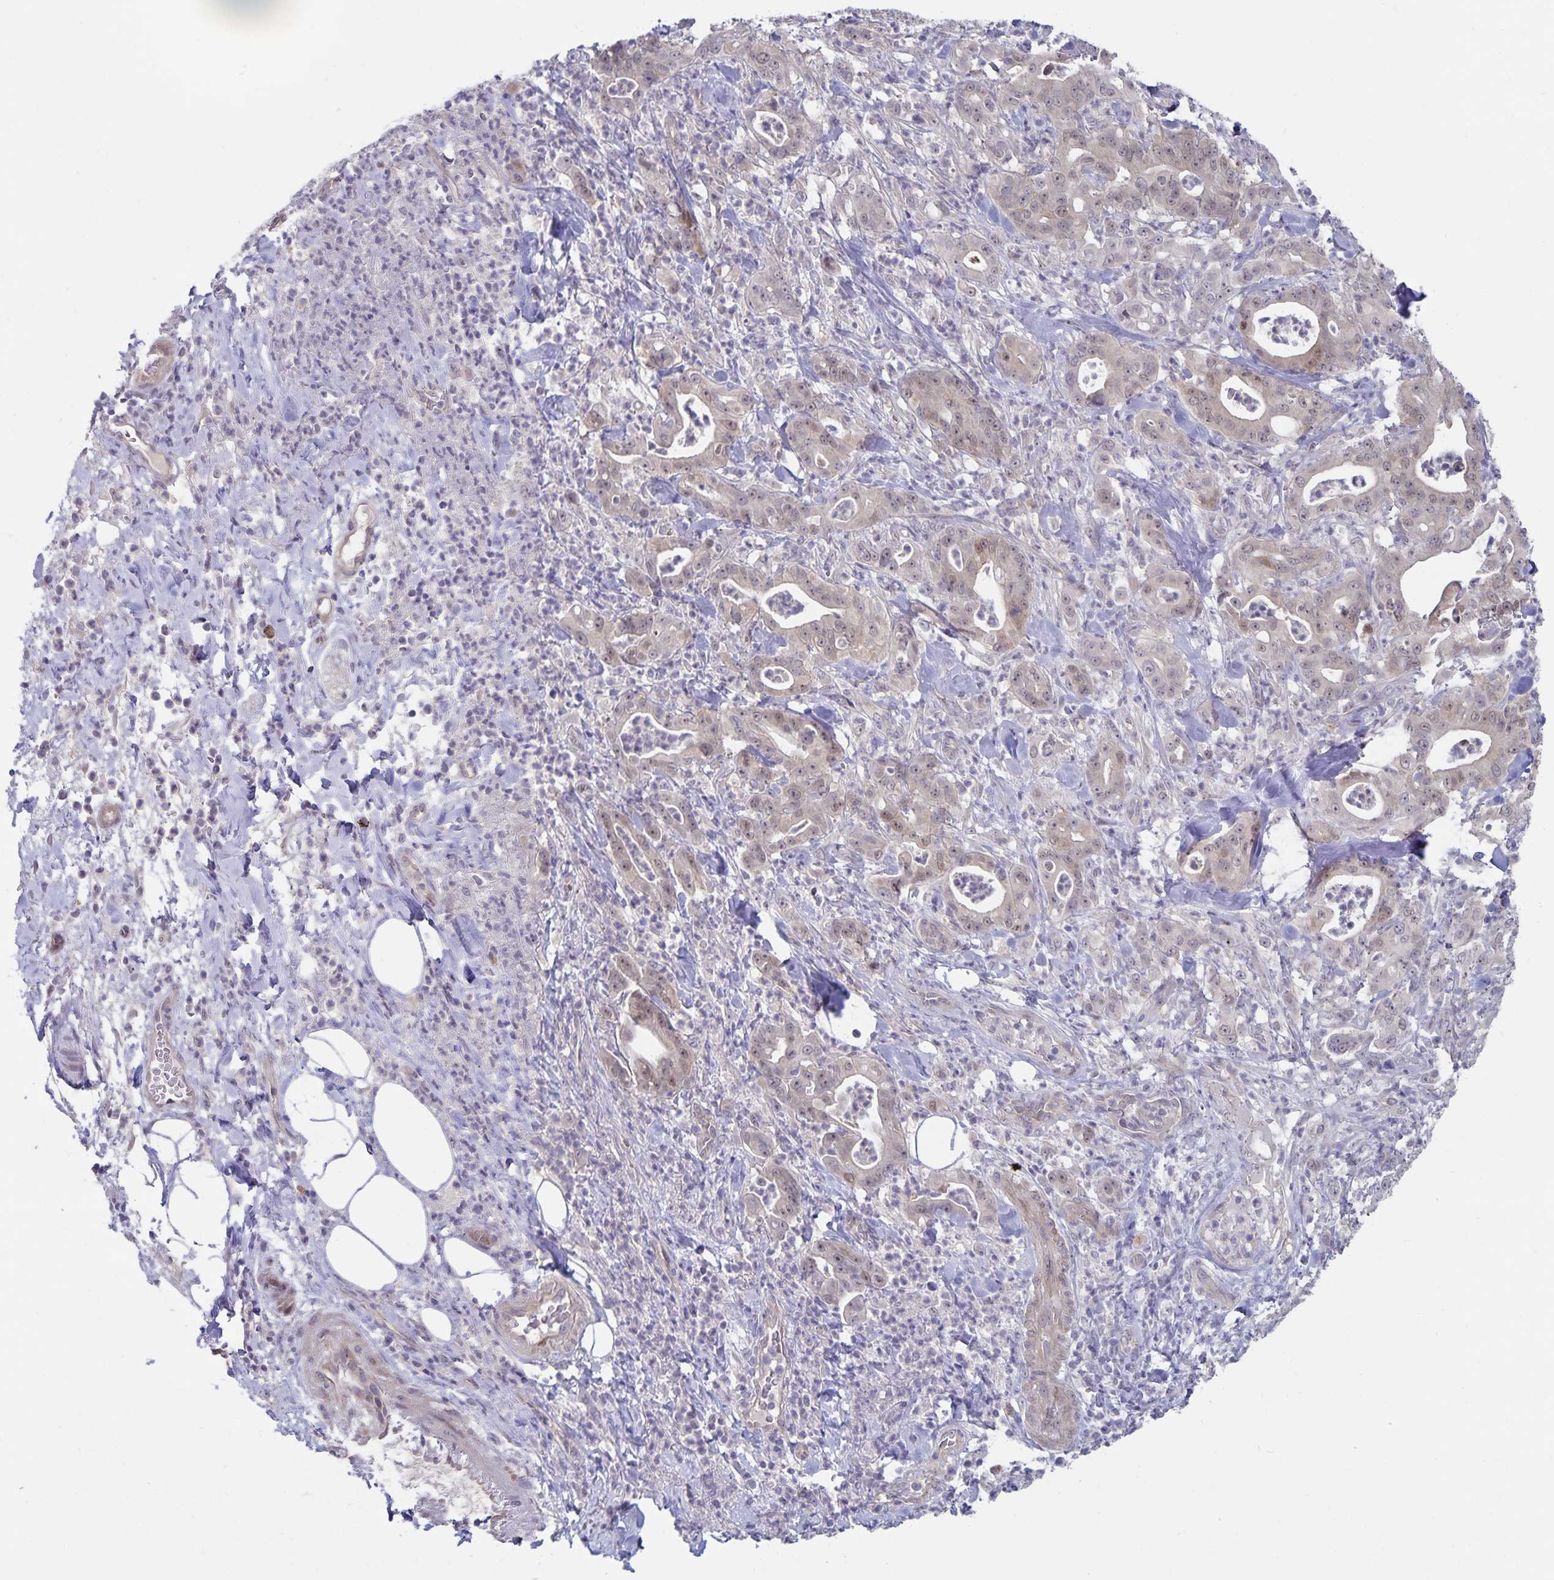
{"staining": {"intensity": "weak", "quantity": "25%-75%", "location": "cytoplasmic/membranous"}, "tissue": "pancreatic cancer", "cell_type": "Tumor cells", "image_type": "cancer", "snomed": [{"axis": "morphology", "description": "Adenocarcinoma, NOS"}, {"axis": "topography", "description": "Pancreas"}], "caption": "Tumor cells exhibit weak cytoplasmic/membranous expression in approximately 25%-75% of cells in pancreatic cancer.", "gene": "CDKN2B", "patient": {"sex": "male", "age": 71}}